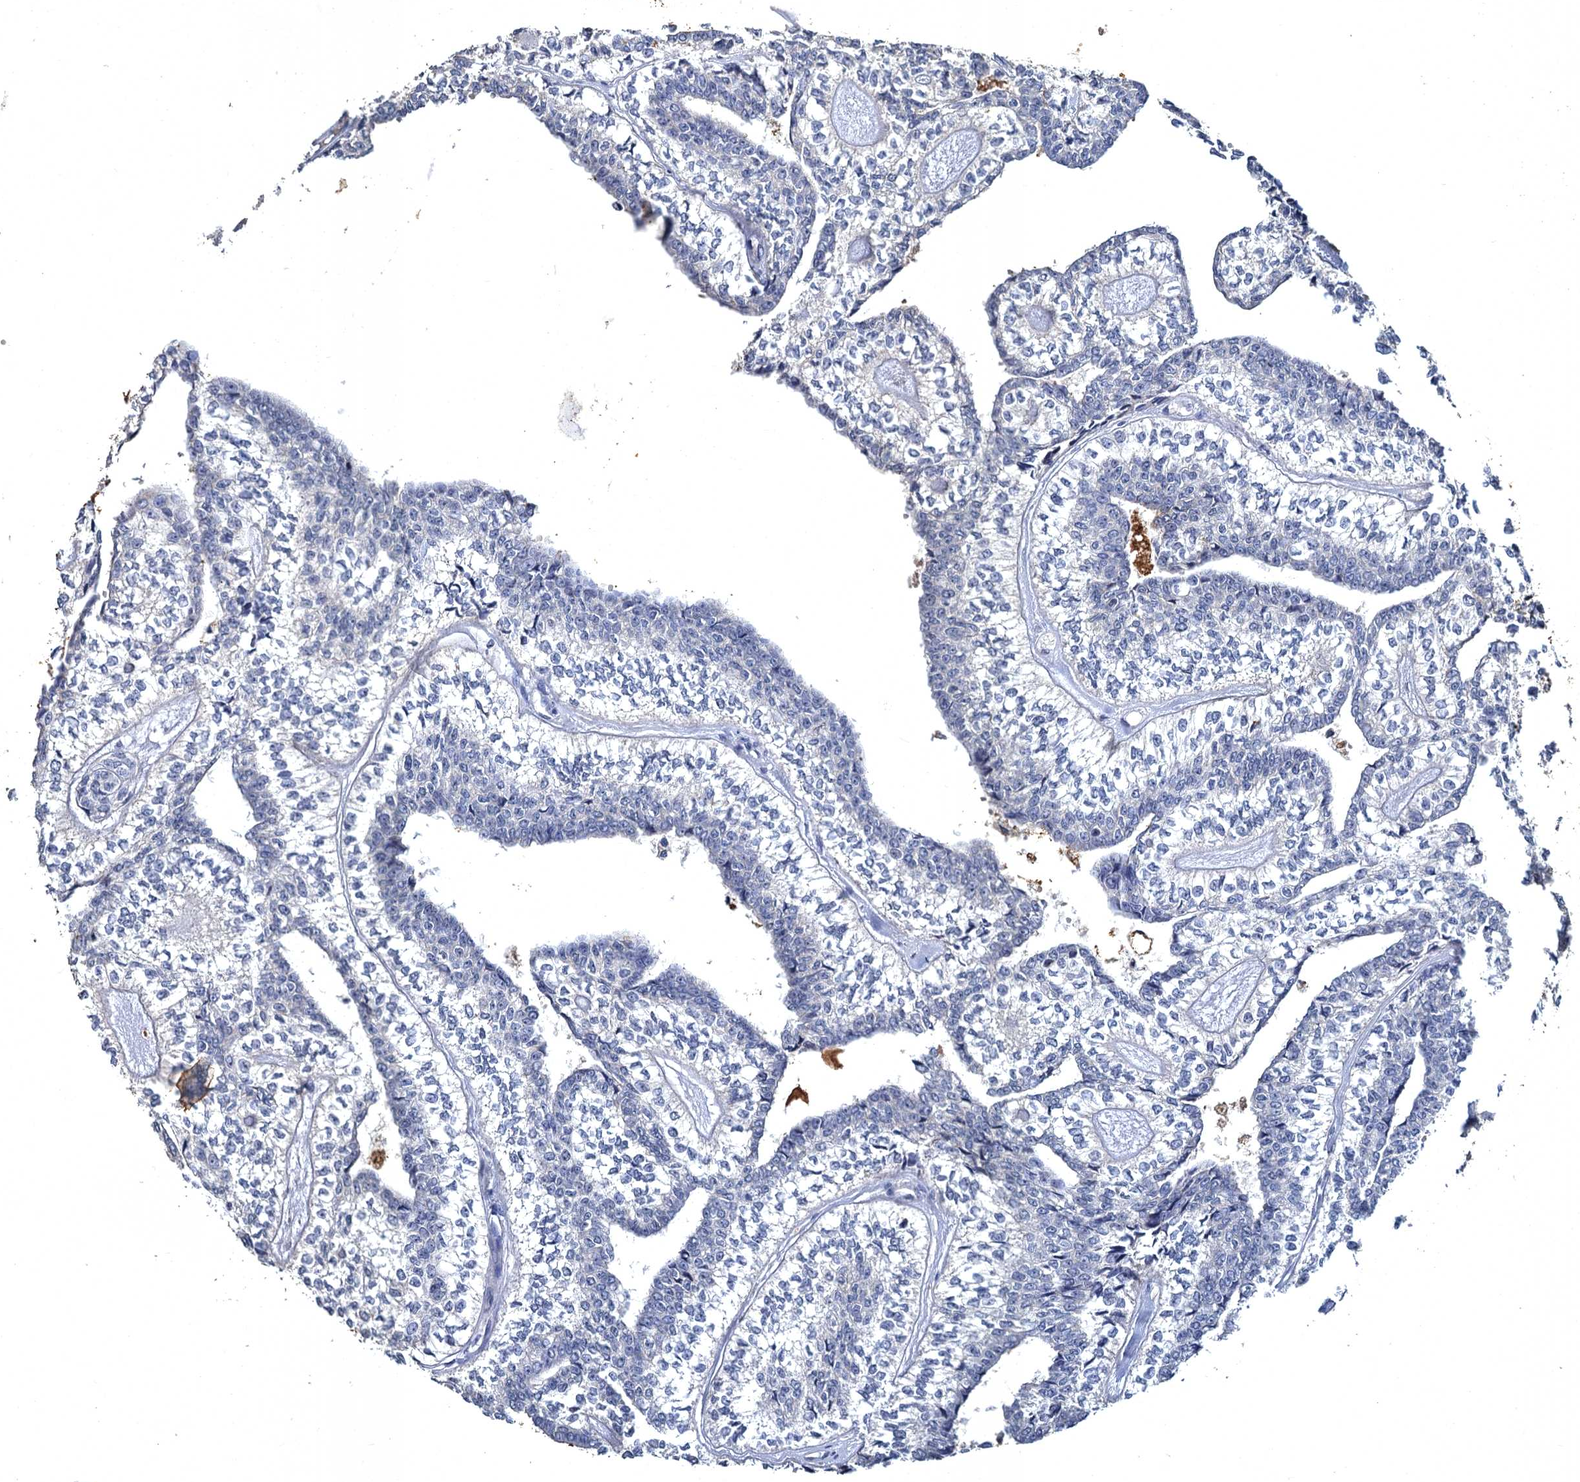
{"staining": {"intensity": "negative", "quantity": "none", "location": "none"}, "tissue": "head and neck cancer", "cell_type": "Tumor cells", "image_type": "cancer", "snomed": [{"axis": "morphology", "description": "Adenocarcinoma, NOS"}, {"axis": "topography", "description": "Head-Neck"}], "caption": "The histopathology image exhibits no significant expression in tumor cells of head and neck cancer.", "gene": "ATP9A", "patient": {"sex": "female", "age": 73}}